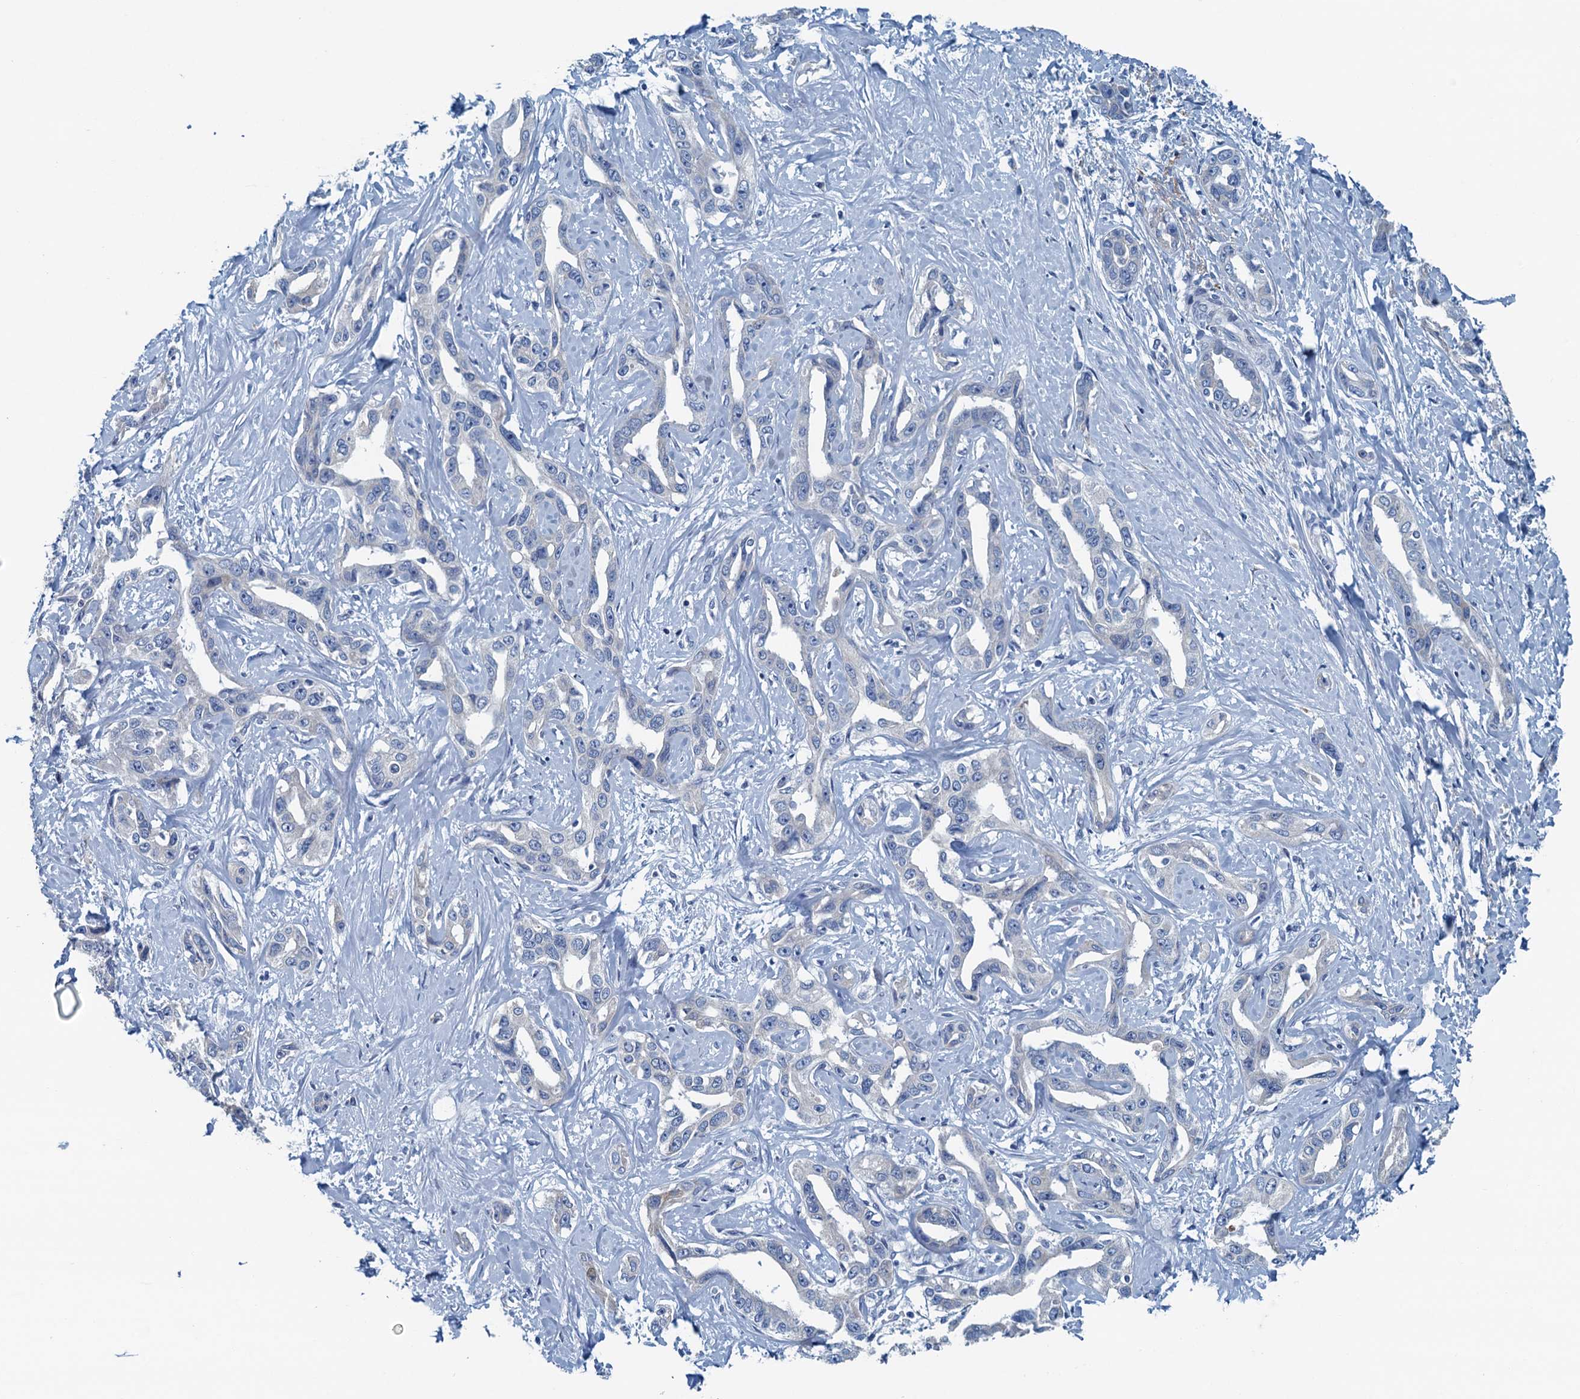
{"staining": {"intensity": "negative", "quantity": "none", "location": "none"}, "tissue": "liver cancer", "cell_type": "Tumor cells", "image_type": "cancer", "snomed": [{"axis": "morphology", "description": "Cholangiocarcinoma"}, {"axis": "topography", "description": "Liver"}], "caption": "Tumor cells are negative for protein expression in human liver cholangiocarcinoma.", "gene": "C10orf88", "patient": {"sex": "male", "age": 59}}